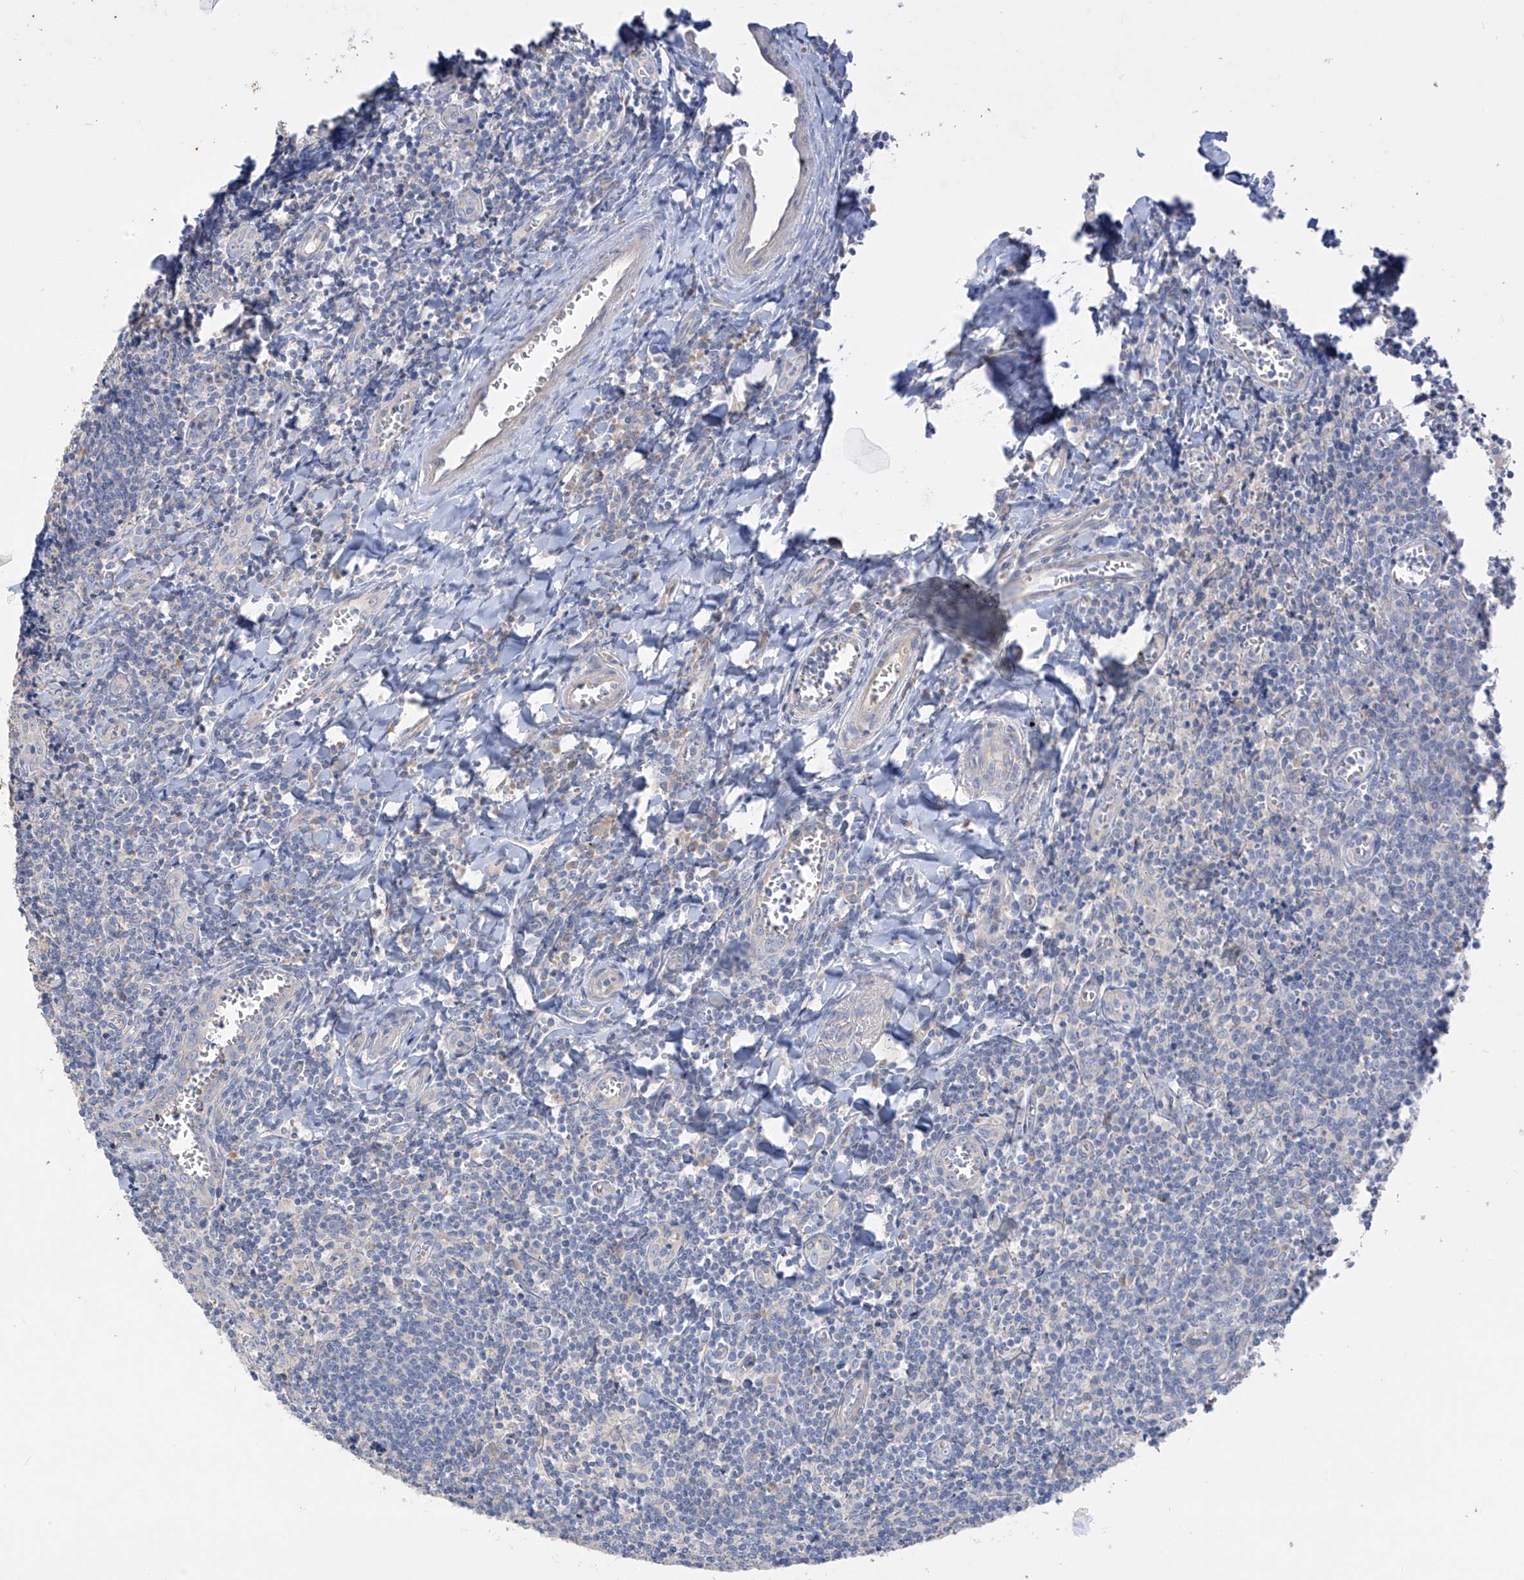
{"staining": {"intensity": "negative", "quantity": "none", "location": "none"}, "tissue": "tonsil", "cell_type": "Germinal center cells", "image_type": "normal", "snomed": [{"axis": "morphology", "description": "Normal tissue, NOS"}, {"axis": "topography", "description": "Tonsil"}], "caption": "Immunohistochemistry (IHC) micrograph of normal tonsil stained for a protein (brown), which demonstrates no expression in germinal center cells.", "gene": "PRSS12", "patient": {"sex": "male", "age": 27}}